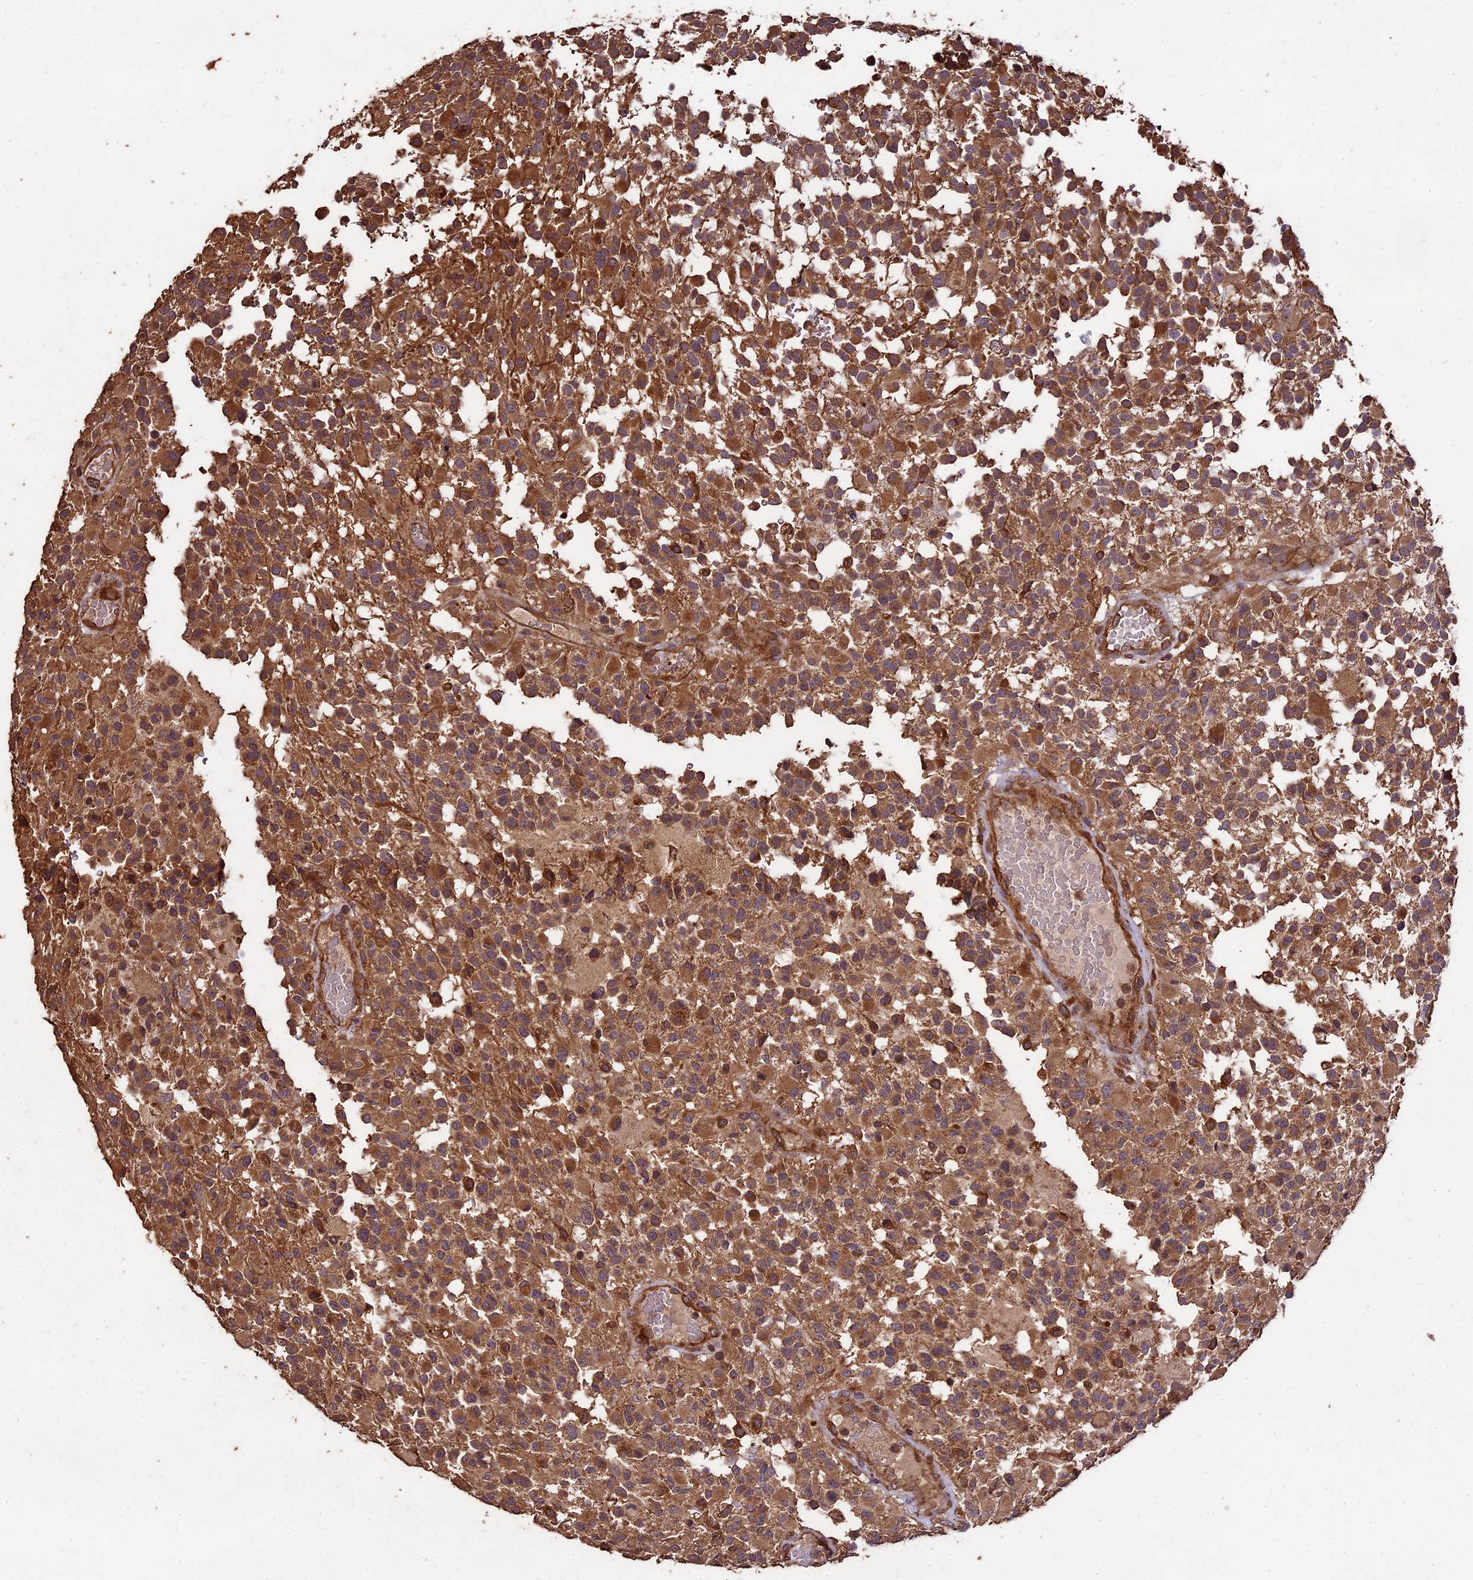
{"staining": {"intensity": "moderate", "quantity": ">75%", "location": "cytoplasmic/membranous"}, "tissue": "glioma", "cell_type": "Tumor cells", "image_type": "cancer", "snomed": [{"axis": "morphology", "description": "Glioma, malignant, High grade"}, {"axis": "morphology", "description": "Glioblastoma, NOS"}, {"axis": "topography", "description": "Brain"}], "caption": "The photomicrograph reveals a brown stain indicating the presence of a protein in the cytoplasmic/membranous of tumor cells in high-grade glioma (malignant).", "gene": "TTLL10", "patient": {"sex": "male", "age": 60}}